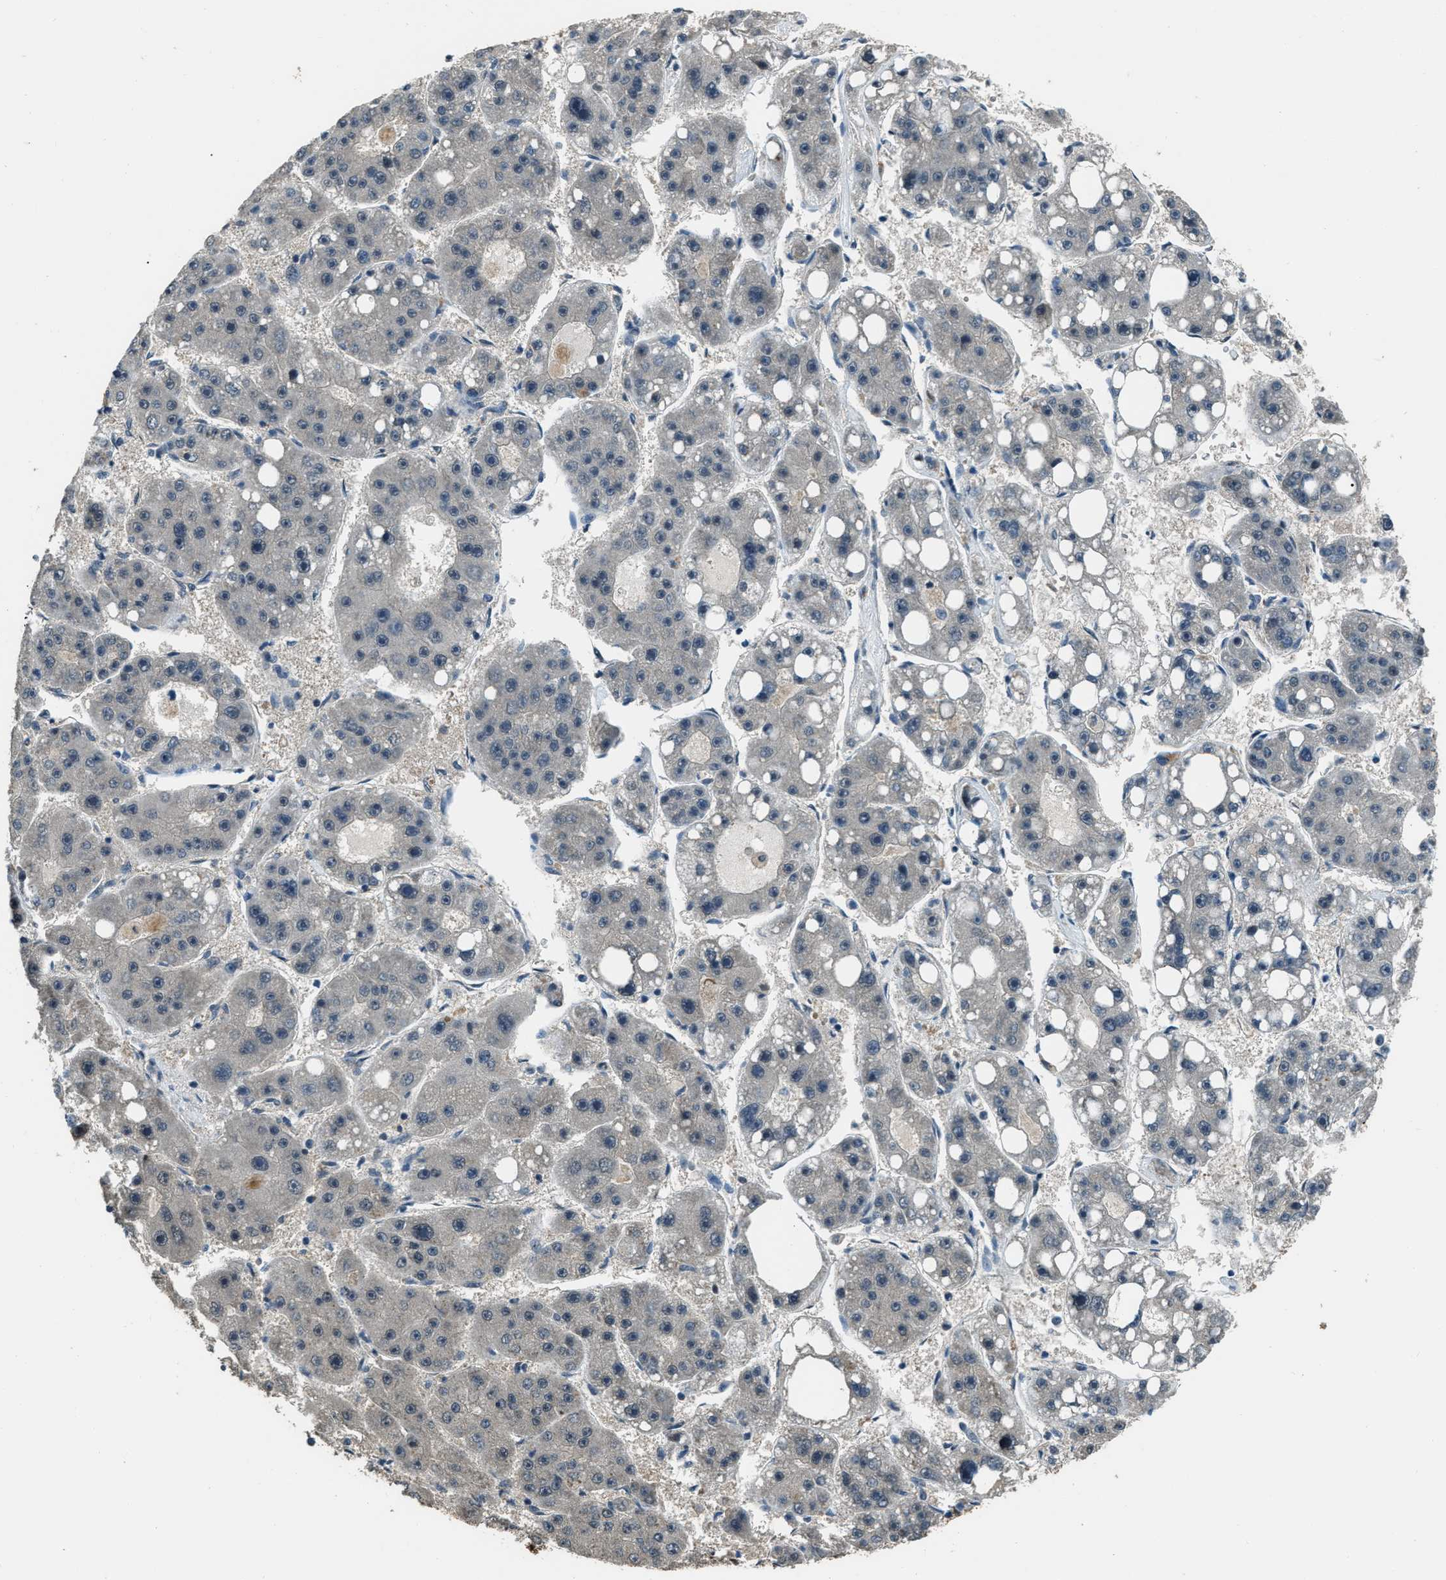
{"staining": {"intensity": "negative", "quantity": "none", "location": "none"}, "tissue": "liver cancer", "cell_type": "Tumor cells", "image_type": "cancer", "snomed": [{"axis": "morphology", "description": "Carcinoma, Hepatocellular, NOS"}, {"axis": "topography", "description": "Liver"}], "caption": "Tumor cells show no significant positivity in hepatocellular carcinoma (liver).", "gene": "NUDCD3", "patient": {"sex": "female", "age": 61}}